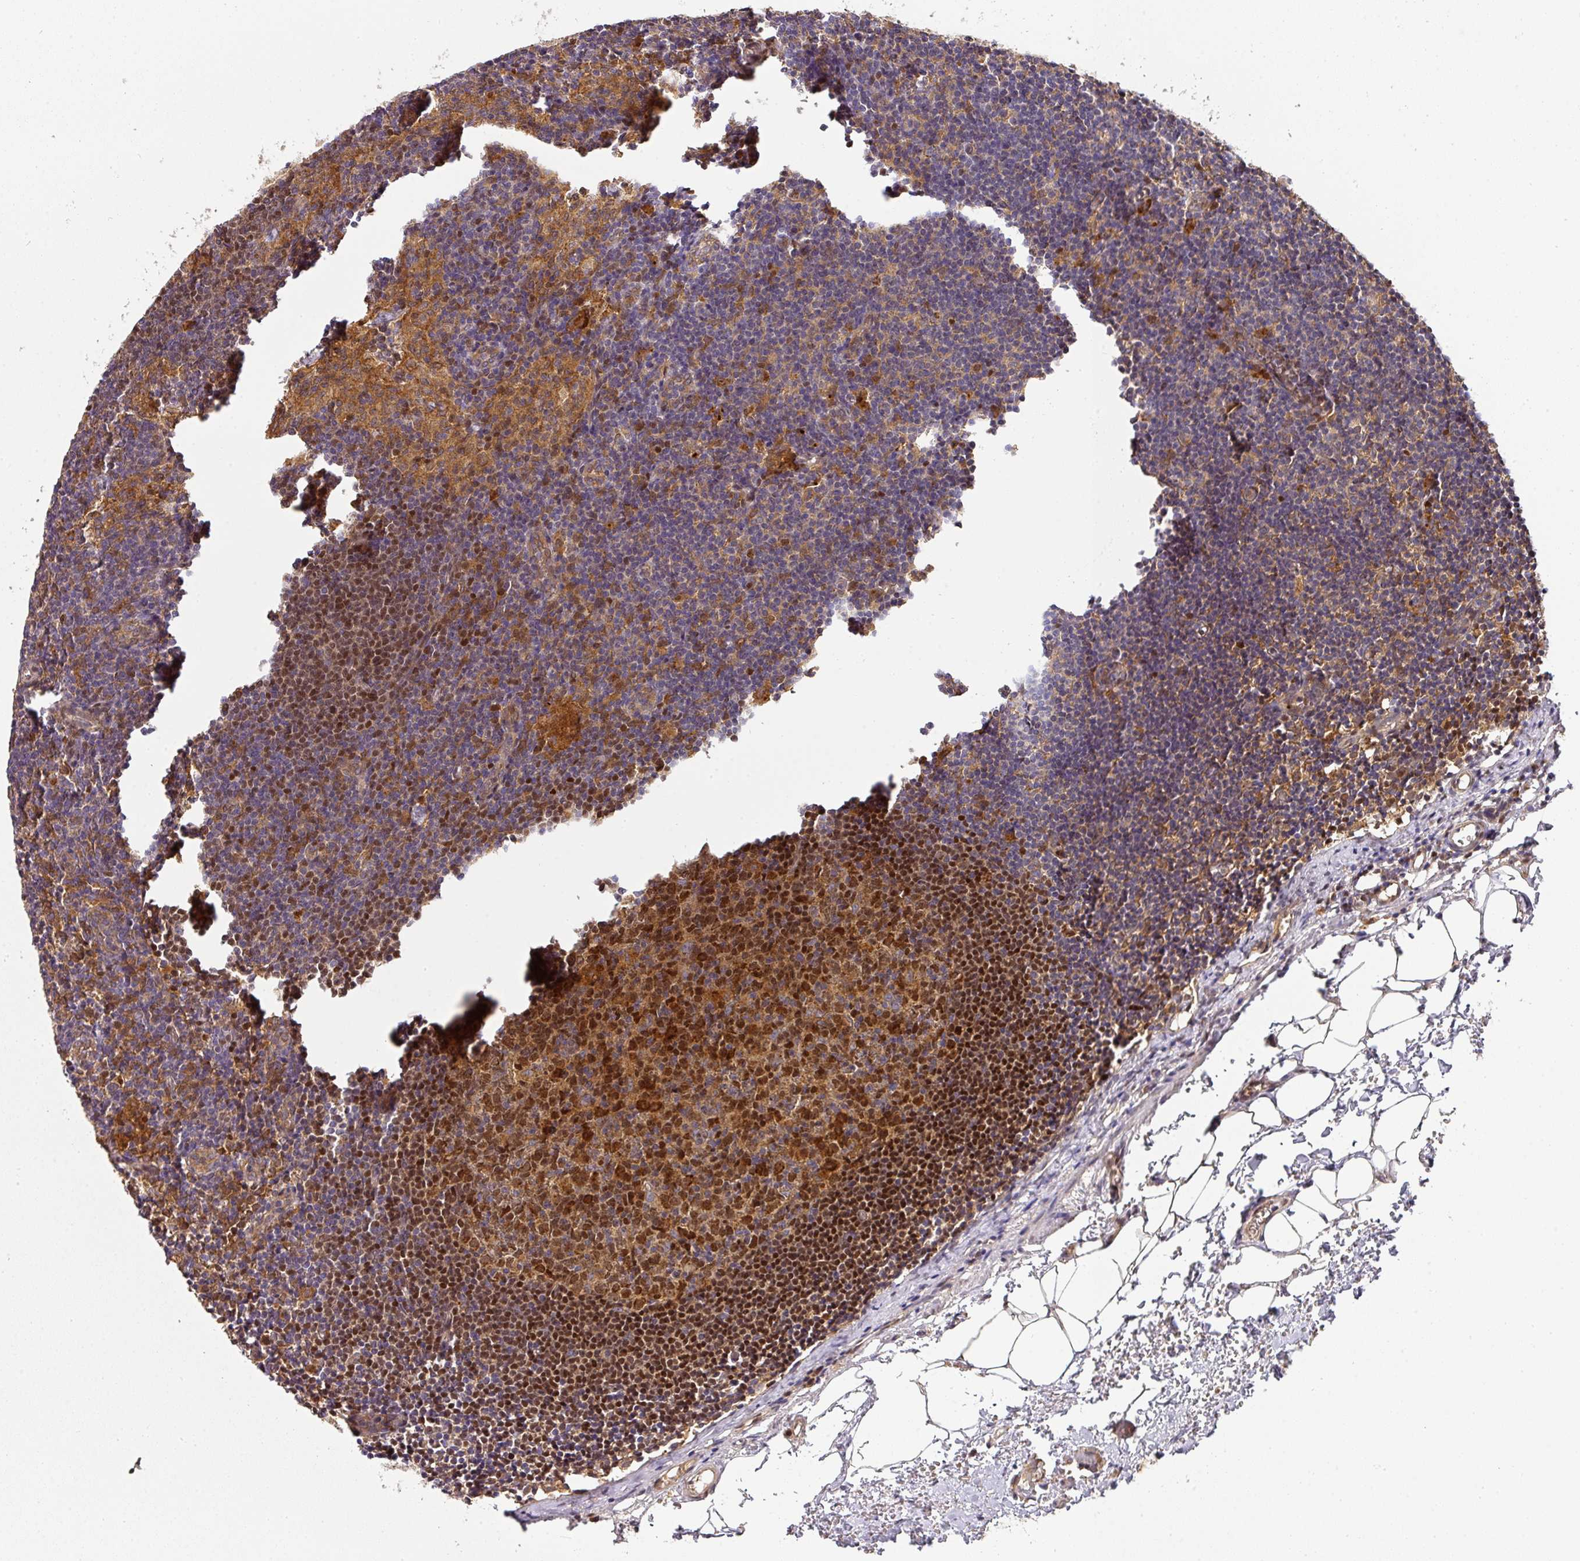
{"staining": {"intensity": "strong", "quantity": ">75%", "location": "cytoplasmic/membranous,nuclear"}, "tissue": "lymph node", "cell_type": "Germinal center cells", "image_type": "normal", "snomed": [{"axis": "morphology", "description": "Normal tissue, NOS"}, {"axis": "topography", "description": "Lymph node"}], "caption": "Normal lymph node was stained to show a protein in brown. There is high levels of strong cytoplasmic/membranous,nuclear staining in approximately >75% of germinal center cells.", "gene": "MALSU1", "patient": {"sex": "male", "age": 49}}